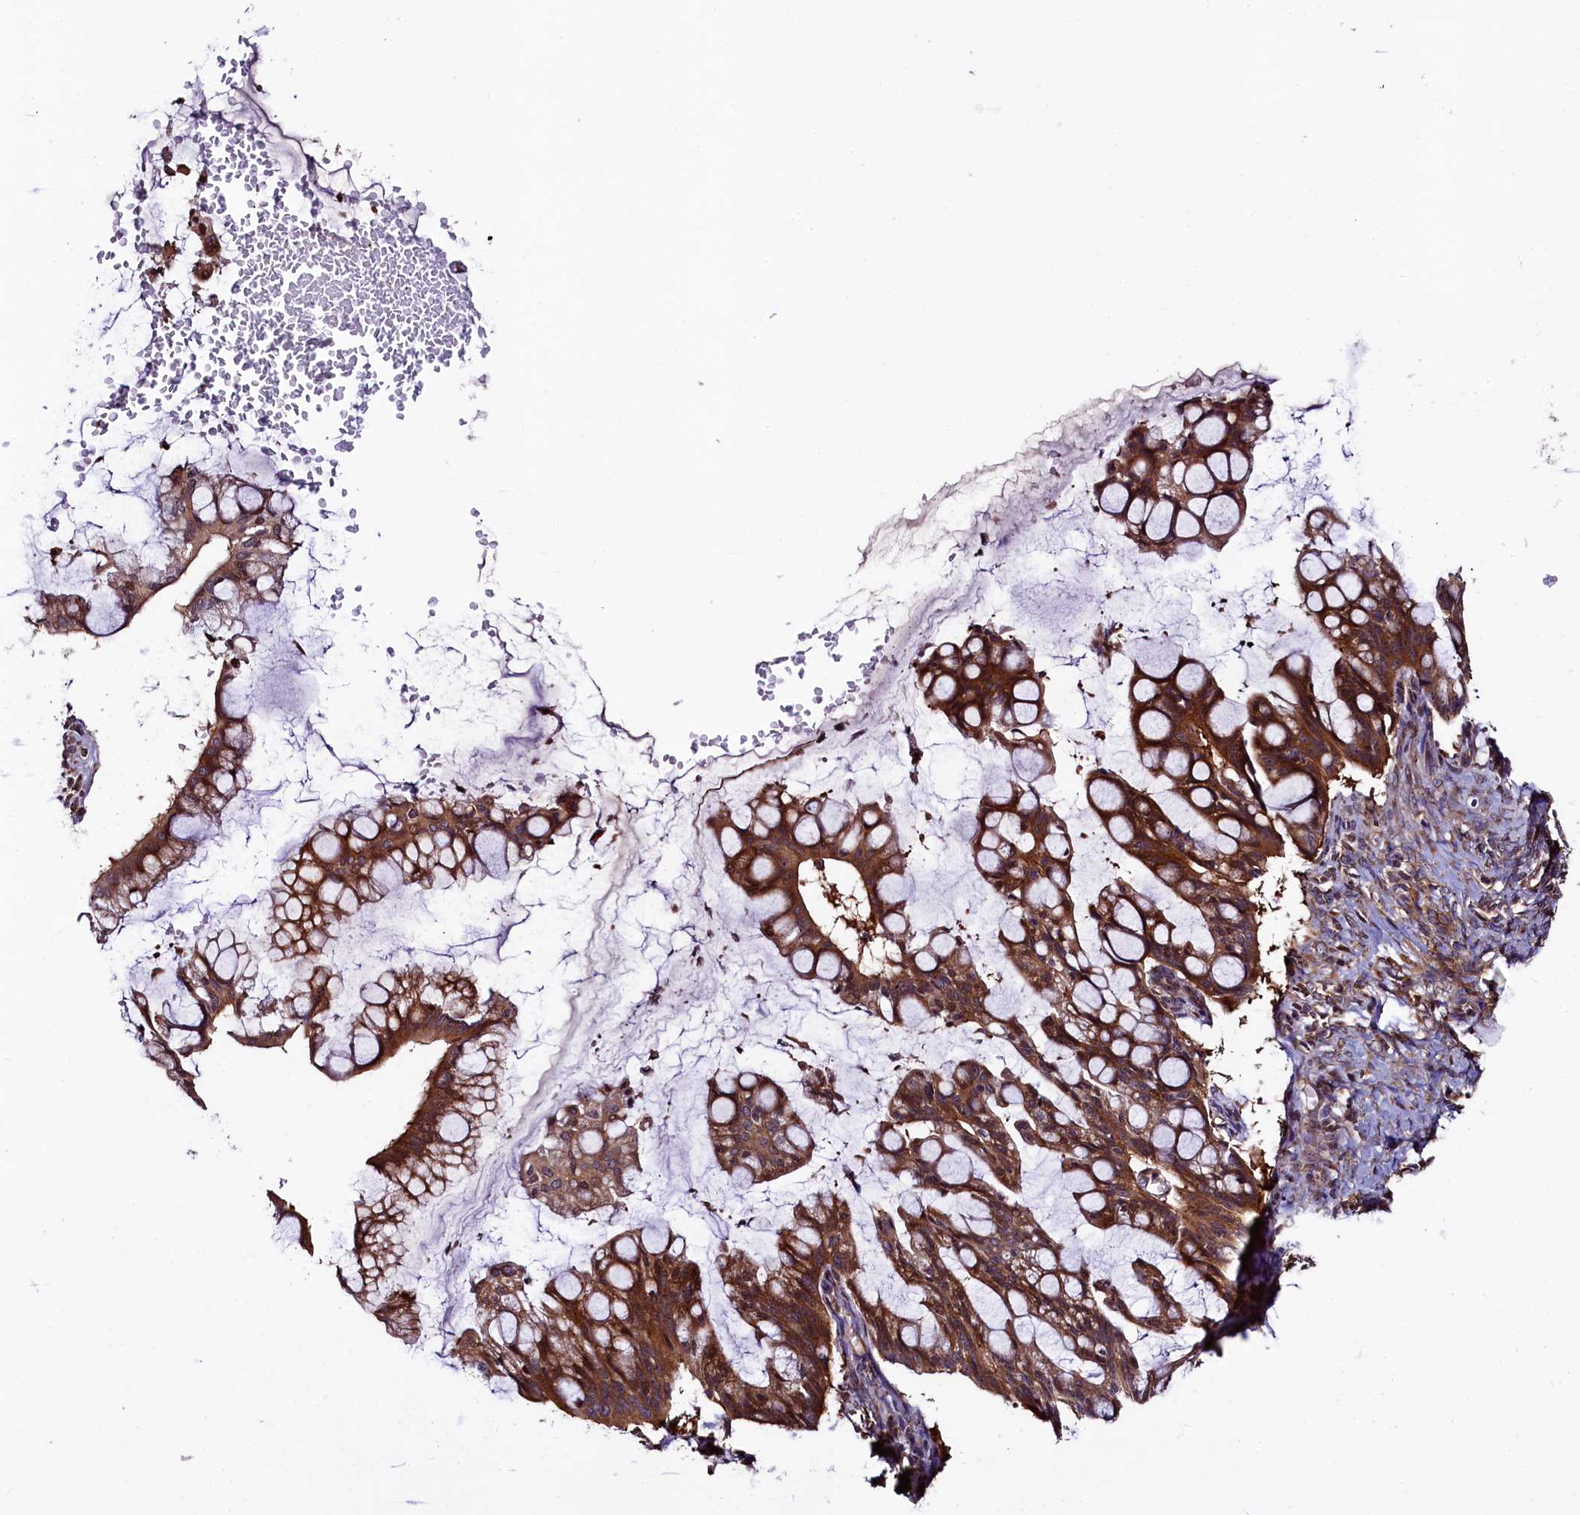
{"staining": {"intensity": "strong", "quantity": ">75%", "location": "cytoplasmic/membranous"}, "tissue": "ovarian cancer", "cell_type": "Tumor cells", "image_type": "cancer", "snomed": [{"axis": "morphology", "description": "Cystadenocarcinoma, mucinous, NOS"}, {"axis": "topography", "description": "Ovary"}], "caption": "About >75% of tumor cells in mucinous cystadenocarcinoma (ovarian) show strong cytoplasmic/membranous protein staining as visualized by brown immunohistochemical staining.", "gene": "VPS35", "patient": {"sex": "female", "age": 73}}